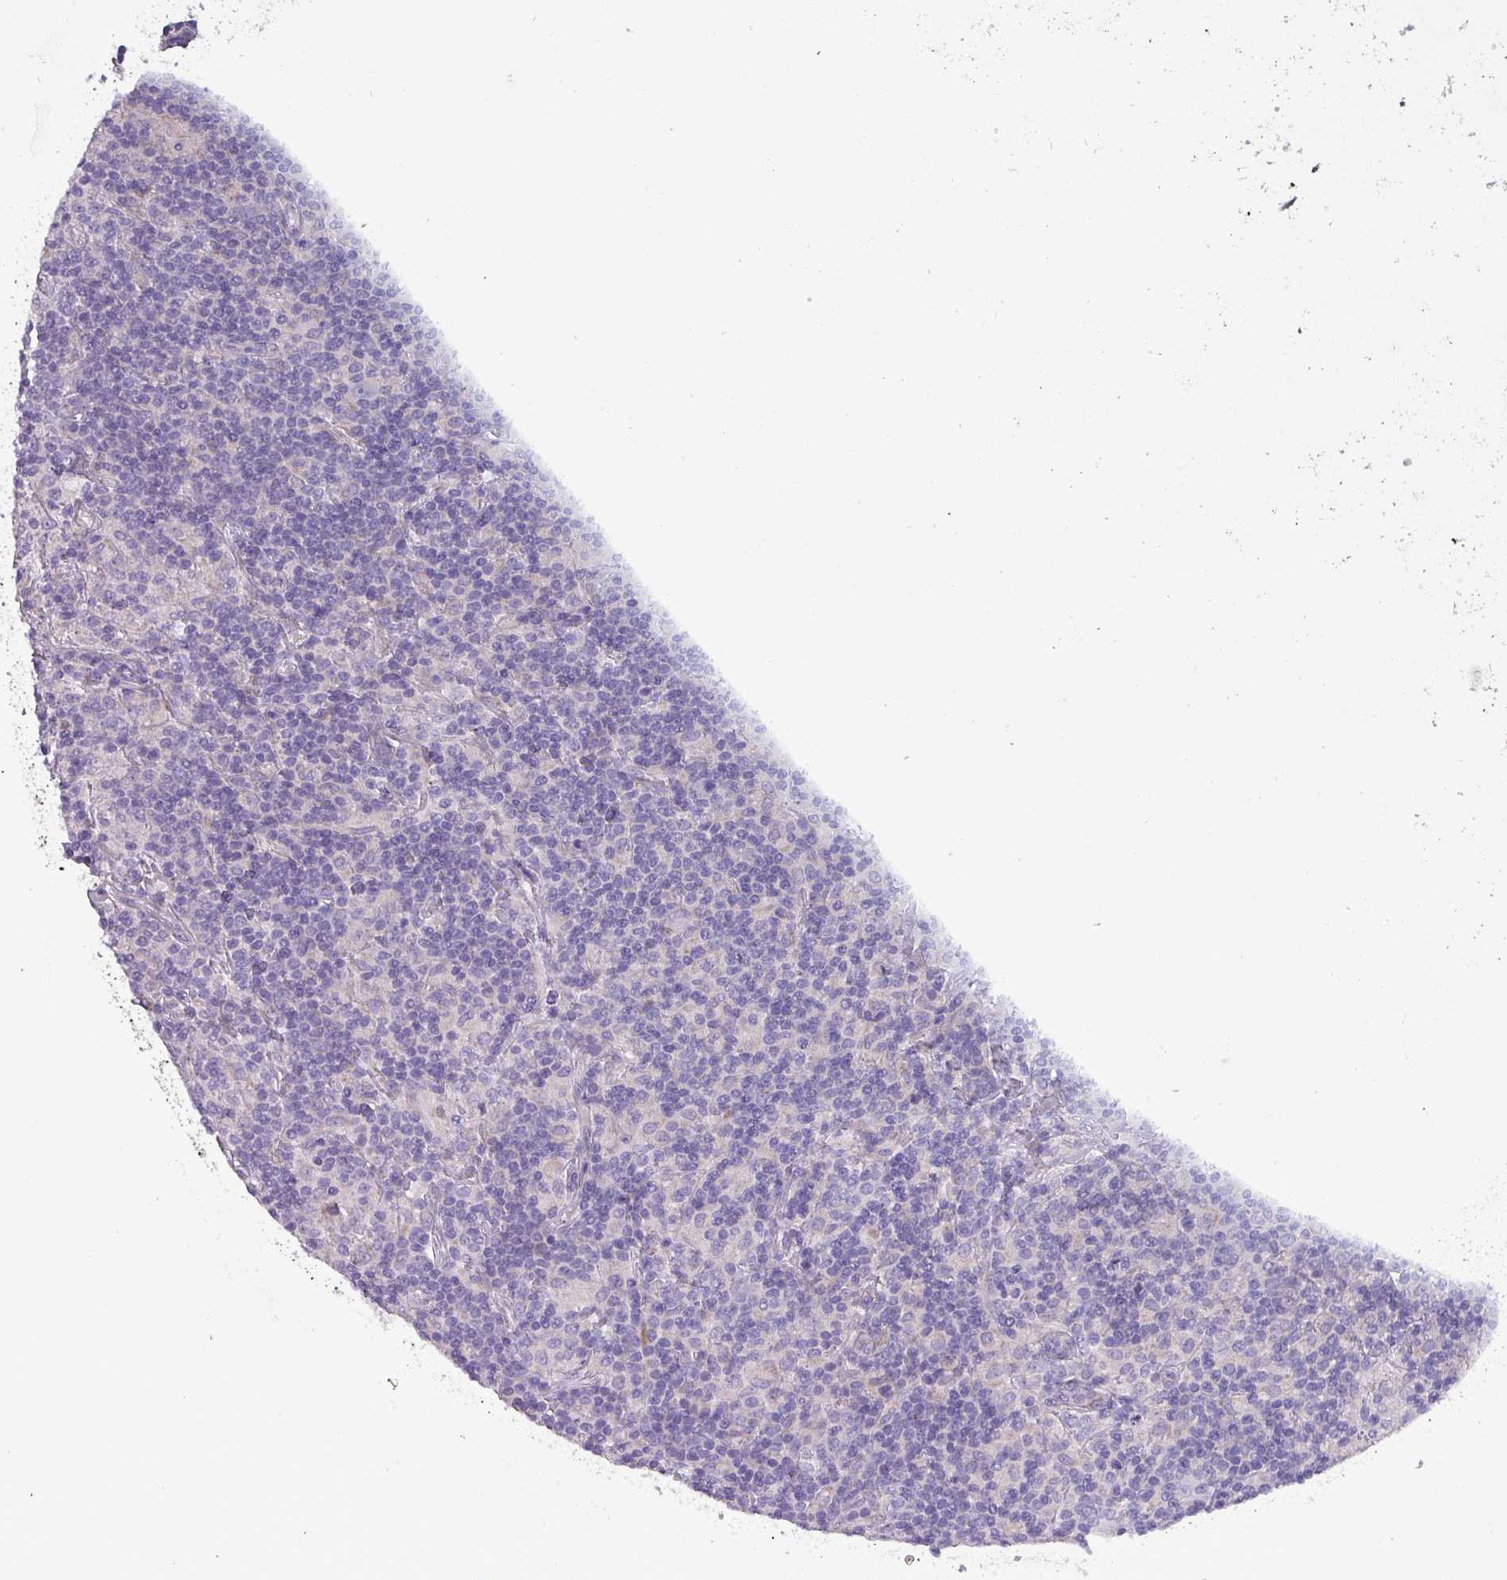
{"staining": {"intensity": "negative", "quantity": "none", "location": "none"}, "tissue": "lymphoma", "cell_type": "Tumor cells", "image_type": "cancer", "snomed": [{"axis": "morphology", "description": "Hodgkin's disease, NOS"}, {"axis": "topography", "description": "Lymph node"}], "caption": "A histopathology image of human Hodgkin's disease is negative for staining in tumor cells.", "gene": "HSD3B7", "patient": {"sex": "male", "age": 70}}